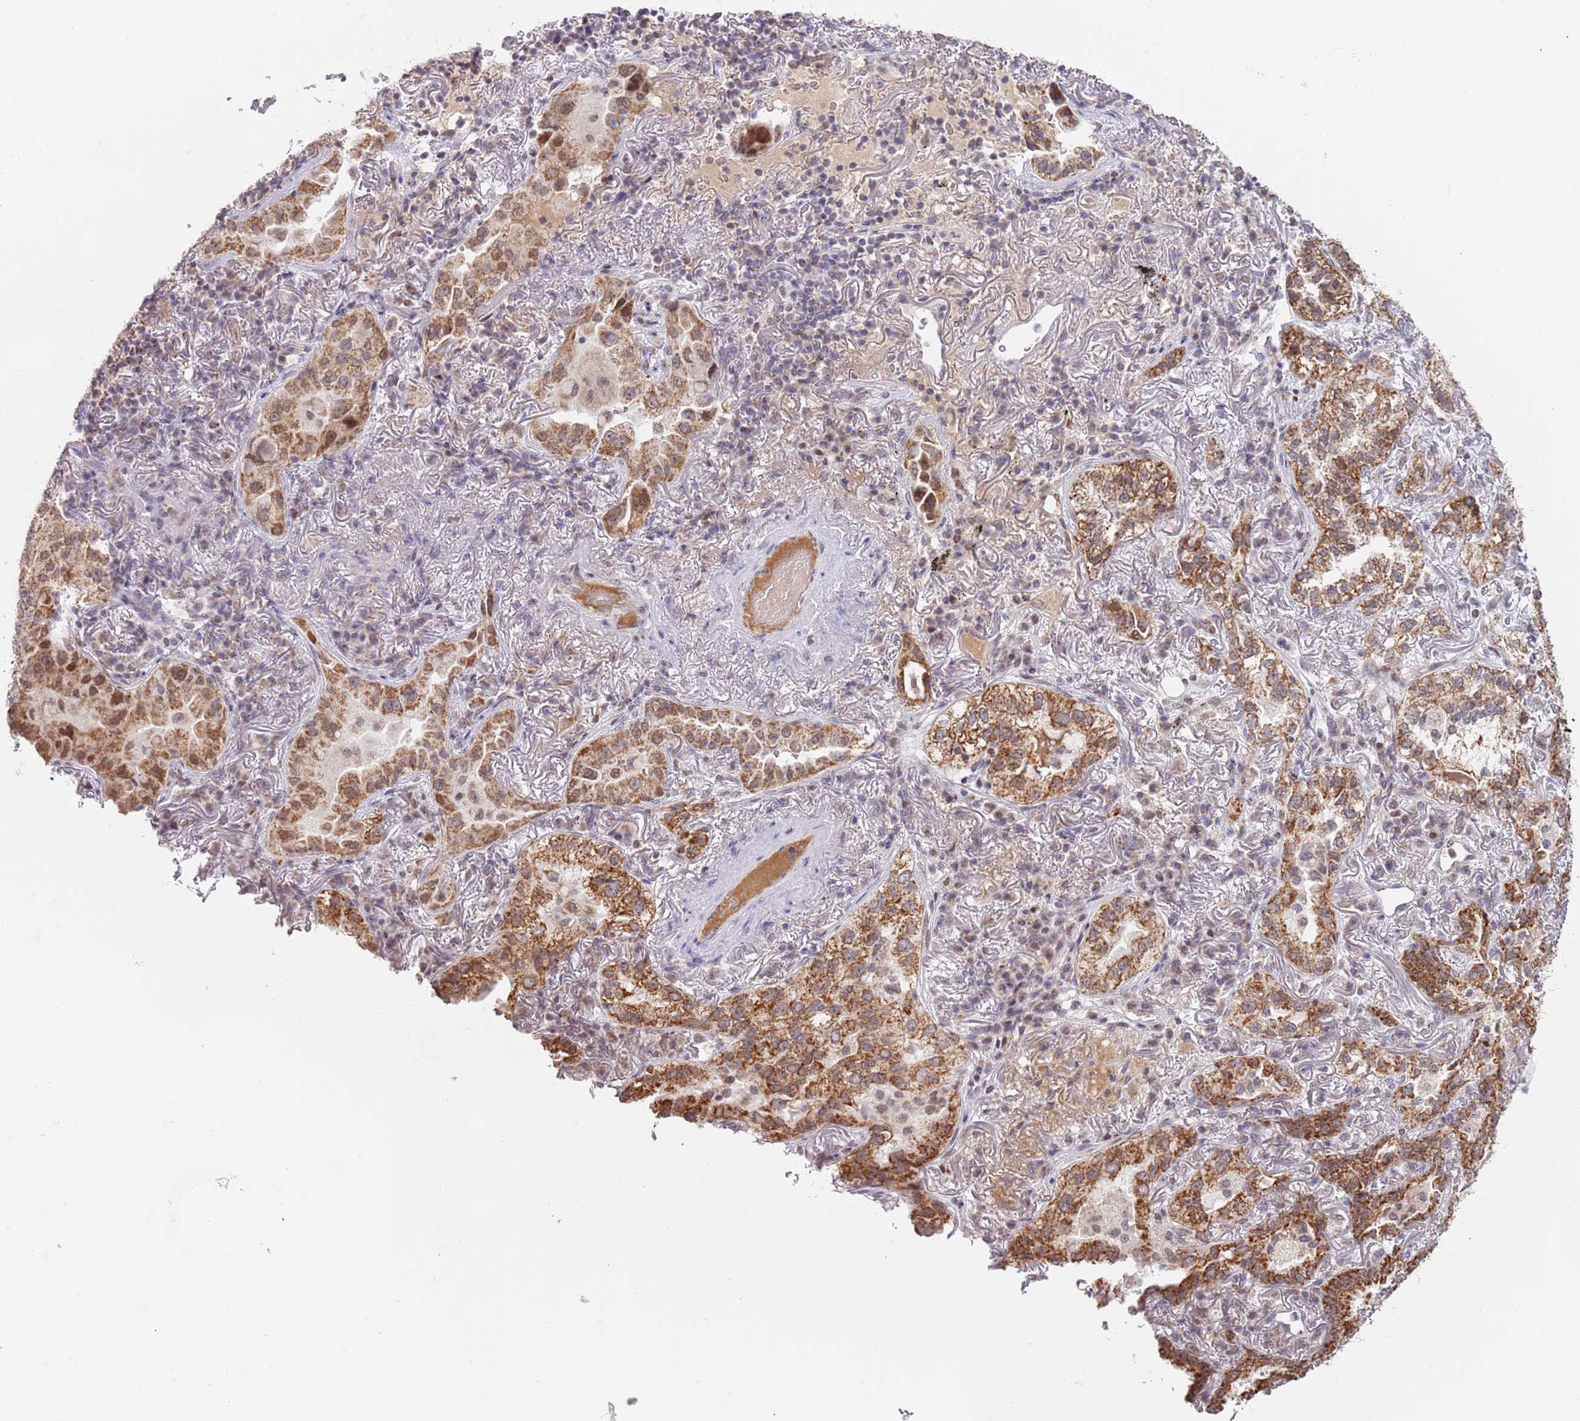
{"staining": {"intensity": "moderate", "quantity": ">75%", "location": "cytoplasmic/membranous"}, "tissue": "lung cancer", "cell_type": "Tumor cells", "image_type": "cancer", "snomed": [{"axis": "morphology", "description": "Adenocarcinoma, NOS"}, {"axis": "topography", "description": "Lung"}], "caption": "Protein staining of lung adenocarcinoma tissue displays moderate cytoplasmic/membranous staining in about >75% of tumor cells.", "gene": "TIMM13", "patient": {"sex": "female", "age": 69}}